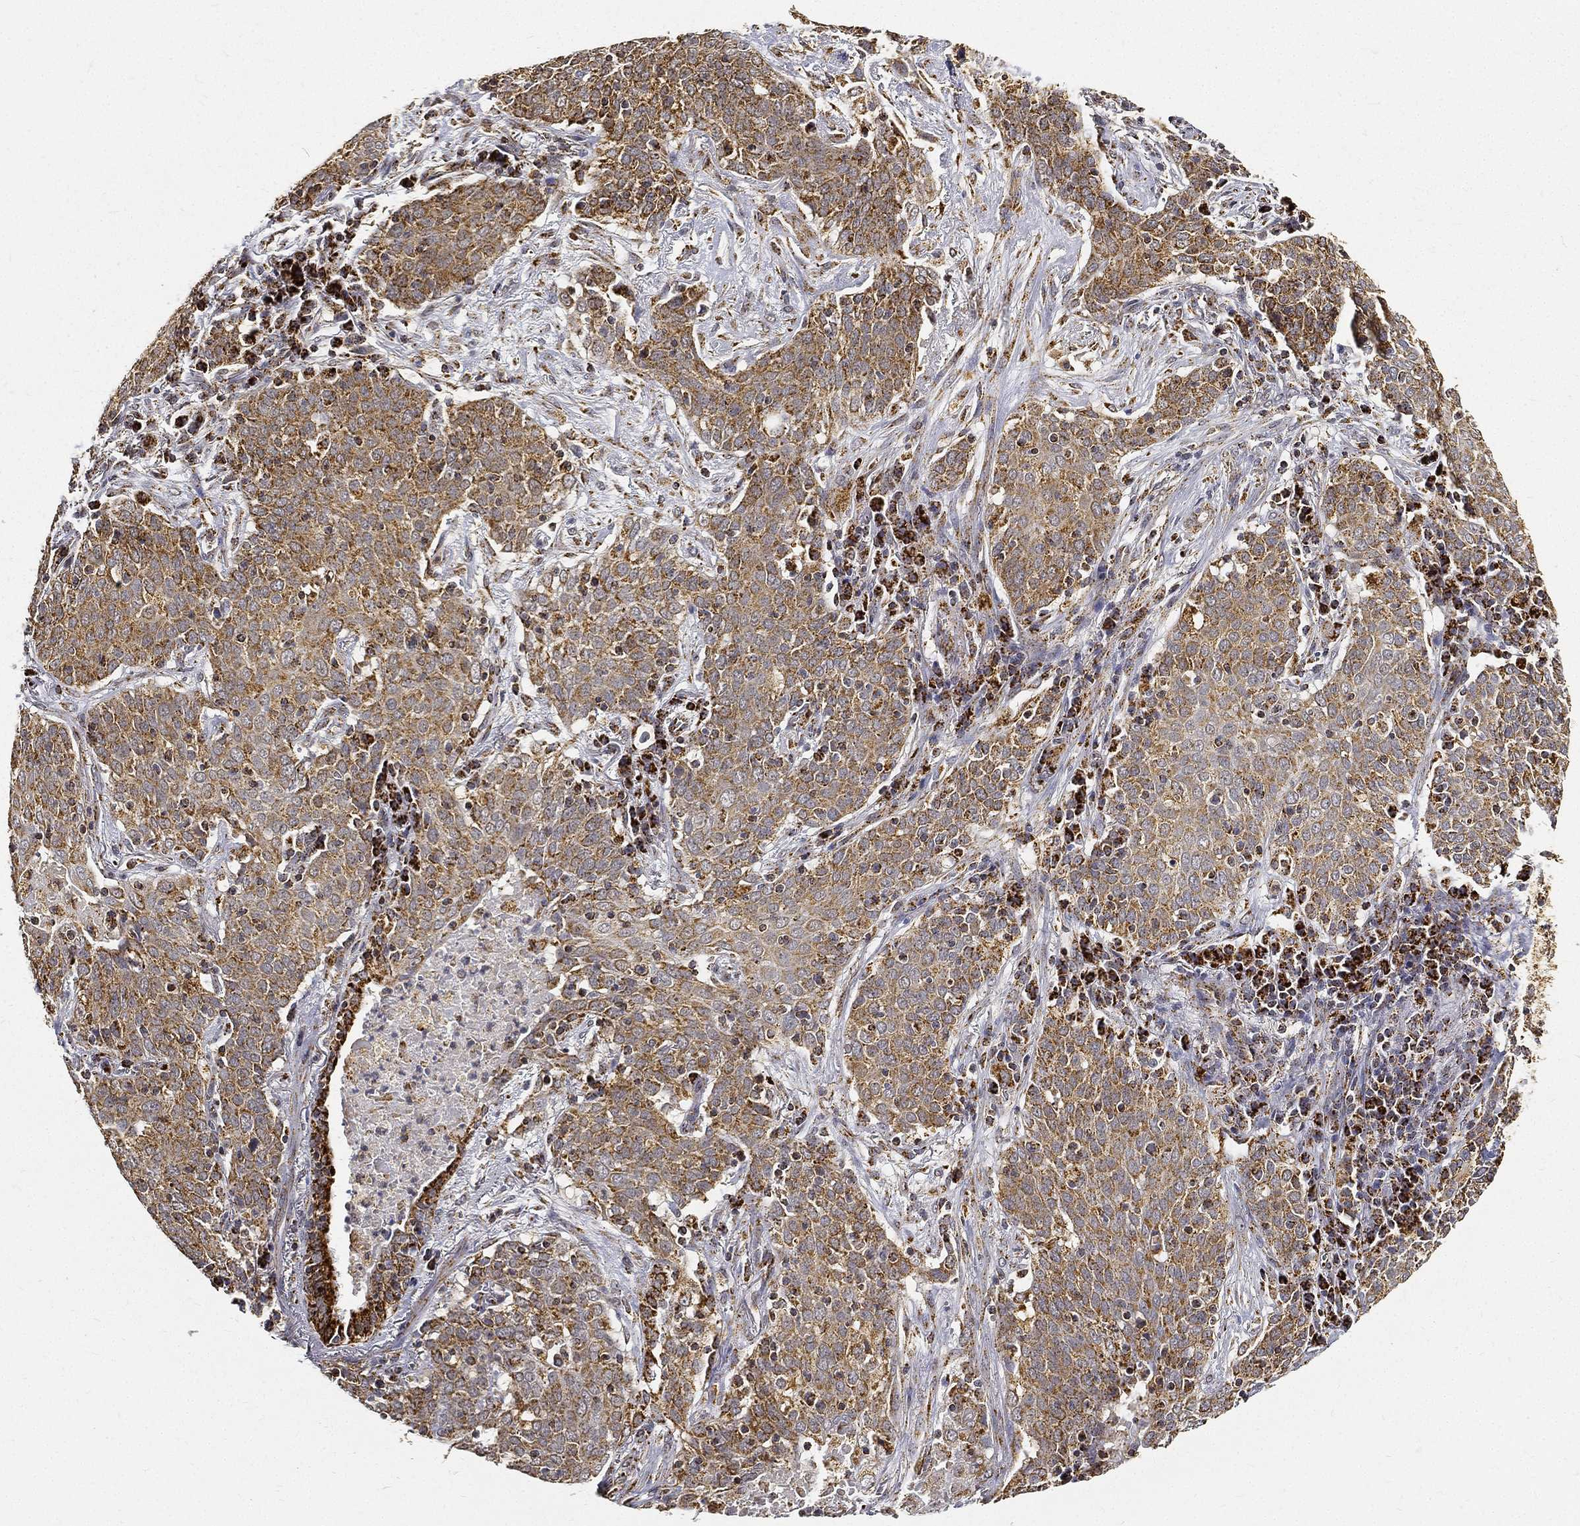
{"staining": {"intensity": "moderate", "quantity": ">75%", "location": "cytoplasmic/membranous"}, "tissue": "lung cancer", "cell_type": "Tumor cells", "image_type": "cancer", "snomed": [{"axis": "morphology", "description": "Squamous cell carcinoma, NOS"}, {"axis": "topography", "description": "Lung"}], "caption": "Protein expression analysis of human squamous cell carcinoma (lung) reveals moderate cytoplasmic/membranous positivity in approximately >75% of tumor cells.", "gene": "NDUFAB1", "patient": {"sex": "male", "age": 82}}